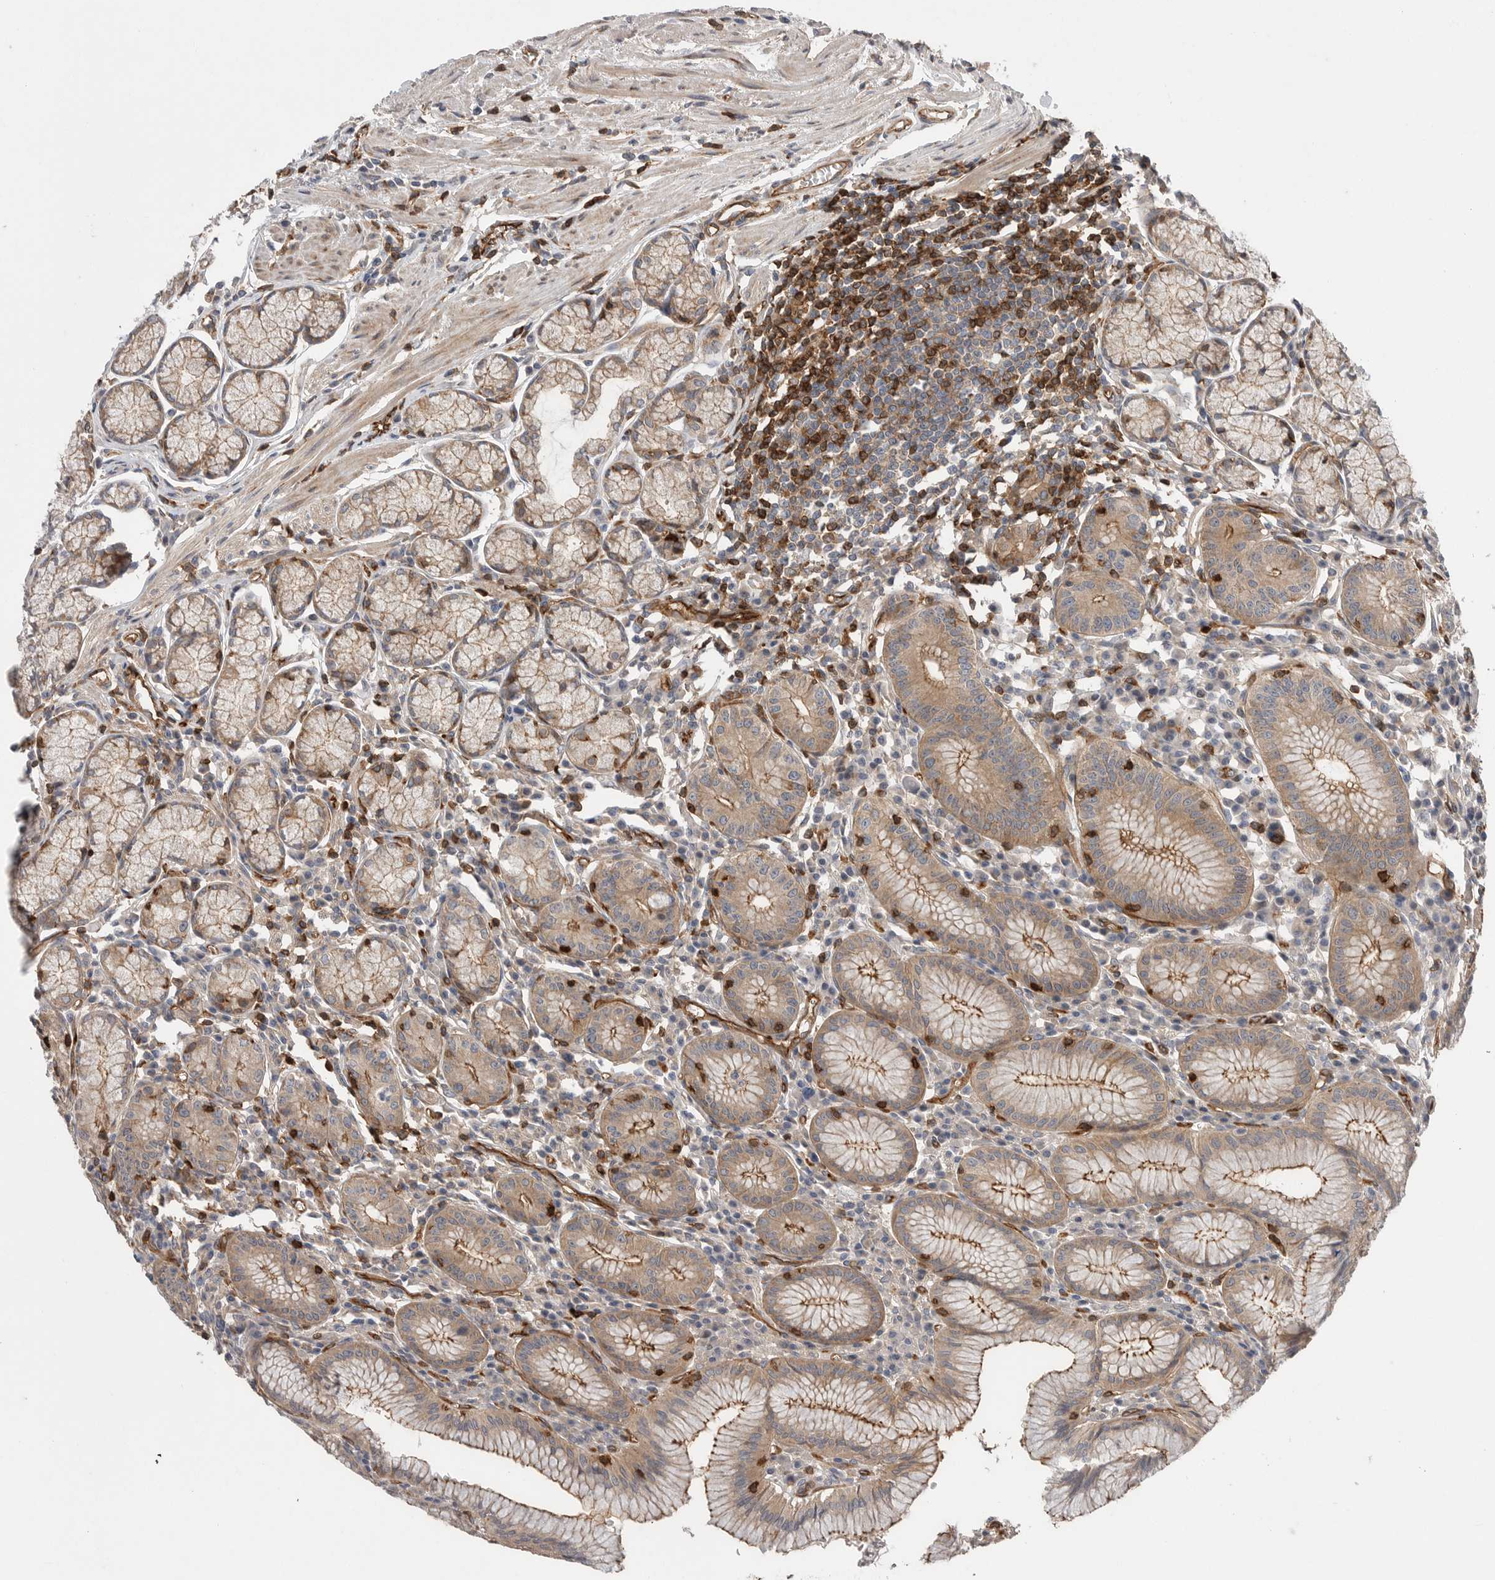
{"staining": {"intensity": "moderate", "quantity": ">75%", "location": "cytoplasmic/membranous"}, "tissue": "stomach", "cell_type": "Glandular cells", "image_type": "normal", "snomed": [{"axis": "morphology", "description": "Normal tissue, NOS"}, {"axis": "topography", "description": "Stomach"}], "caption": "Immunohistochemistry (IHC) (DAB (3,3'-diaminobenzidine)) staining of benign stomach exhibits moderate cytoplasmic/membranous protein positivity in about >75% of glandular cells. Using DAB (3,3'-diaminobenzidine) (brown) and hematoxylin (blue) stains, captured at high magnification using brightfield microscopy.", "gene": "PRKCH", "patient": {"sex": "male", "age": 55}}